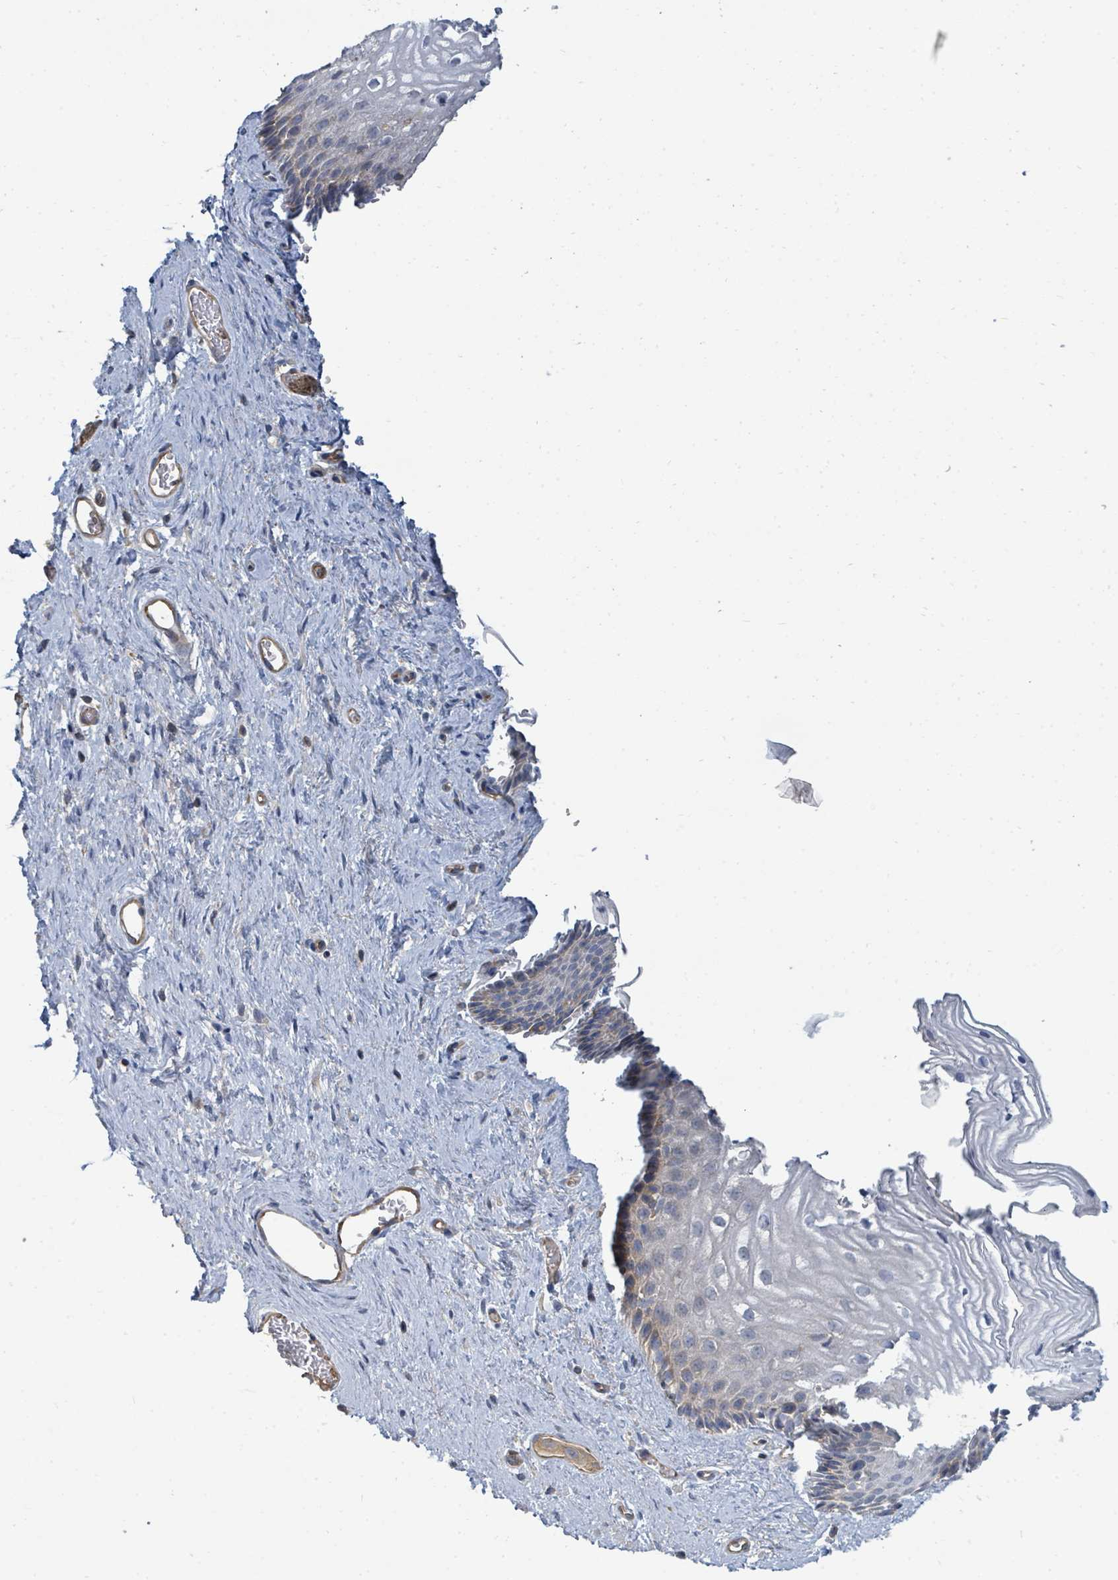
{"staining": {"intensity": "weak", "quantity": "<25%", "location": "cytoplasmic/membranous"}, "tissue": "vagina", "cell_type": "Squamous epithelial cells", "image_type": "normal", "snomed": [{"axis": "morphology", "description": "Normal tissue, NOS"}, {"axis": "topography", "description": "Vagina"}], "caption": "A photomicrograph of vagina stained for a protein reveals no brown staining in squamous epithelial cells.", "gene": "BOLA2B", "patient": {"sex": "female", "age": 47}}